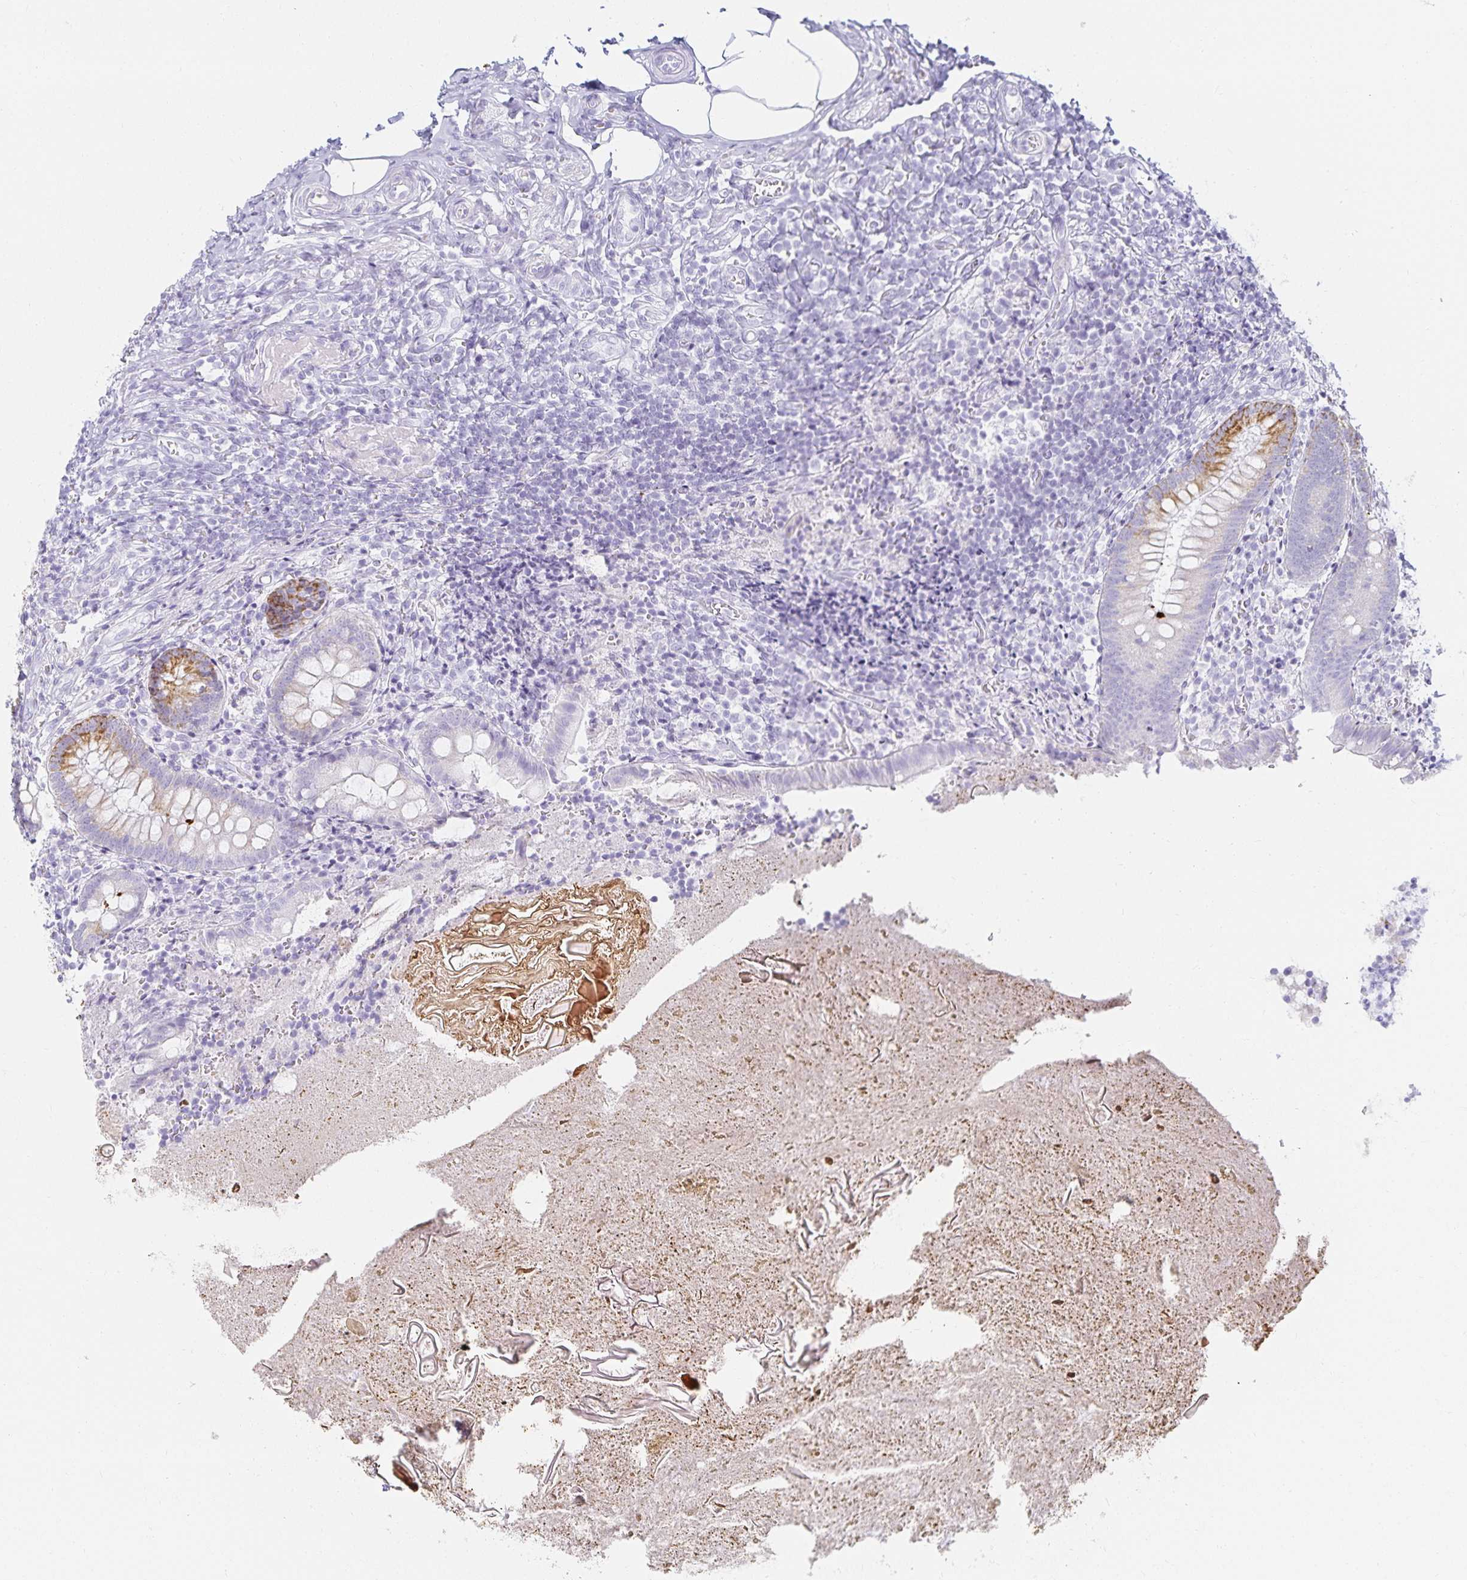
{"staining": {"intensity": "moderate", "quantity": "<25%", "location": "cytoplasmic/membranous"}, "tissue": "appendix", "cell_type": "Glandular cells", "image_type": "normal", "snomed": [{"axis": "morphology", "description": "Normal tissue, NOS"}, {"axis": "topography", "description": "Appendix"}], "caption": "Immunohistochemical staining of normal human appendix displays <25% levels of moderate cytoplasmic/membranous protein positivity in about <25% of glandular cells.", "gene": "GP2", "patient": {"sex": "female", "age": 17}}